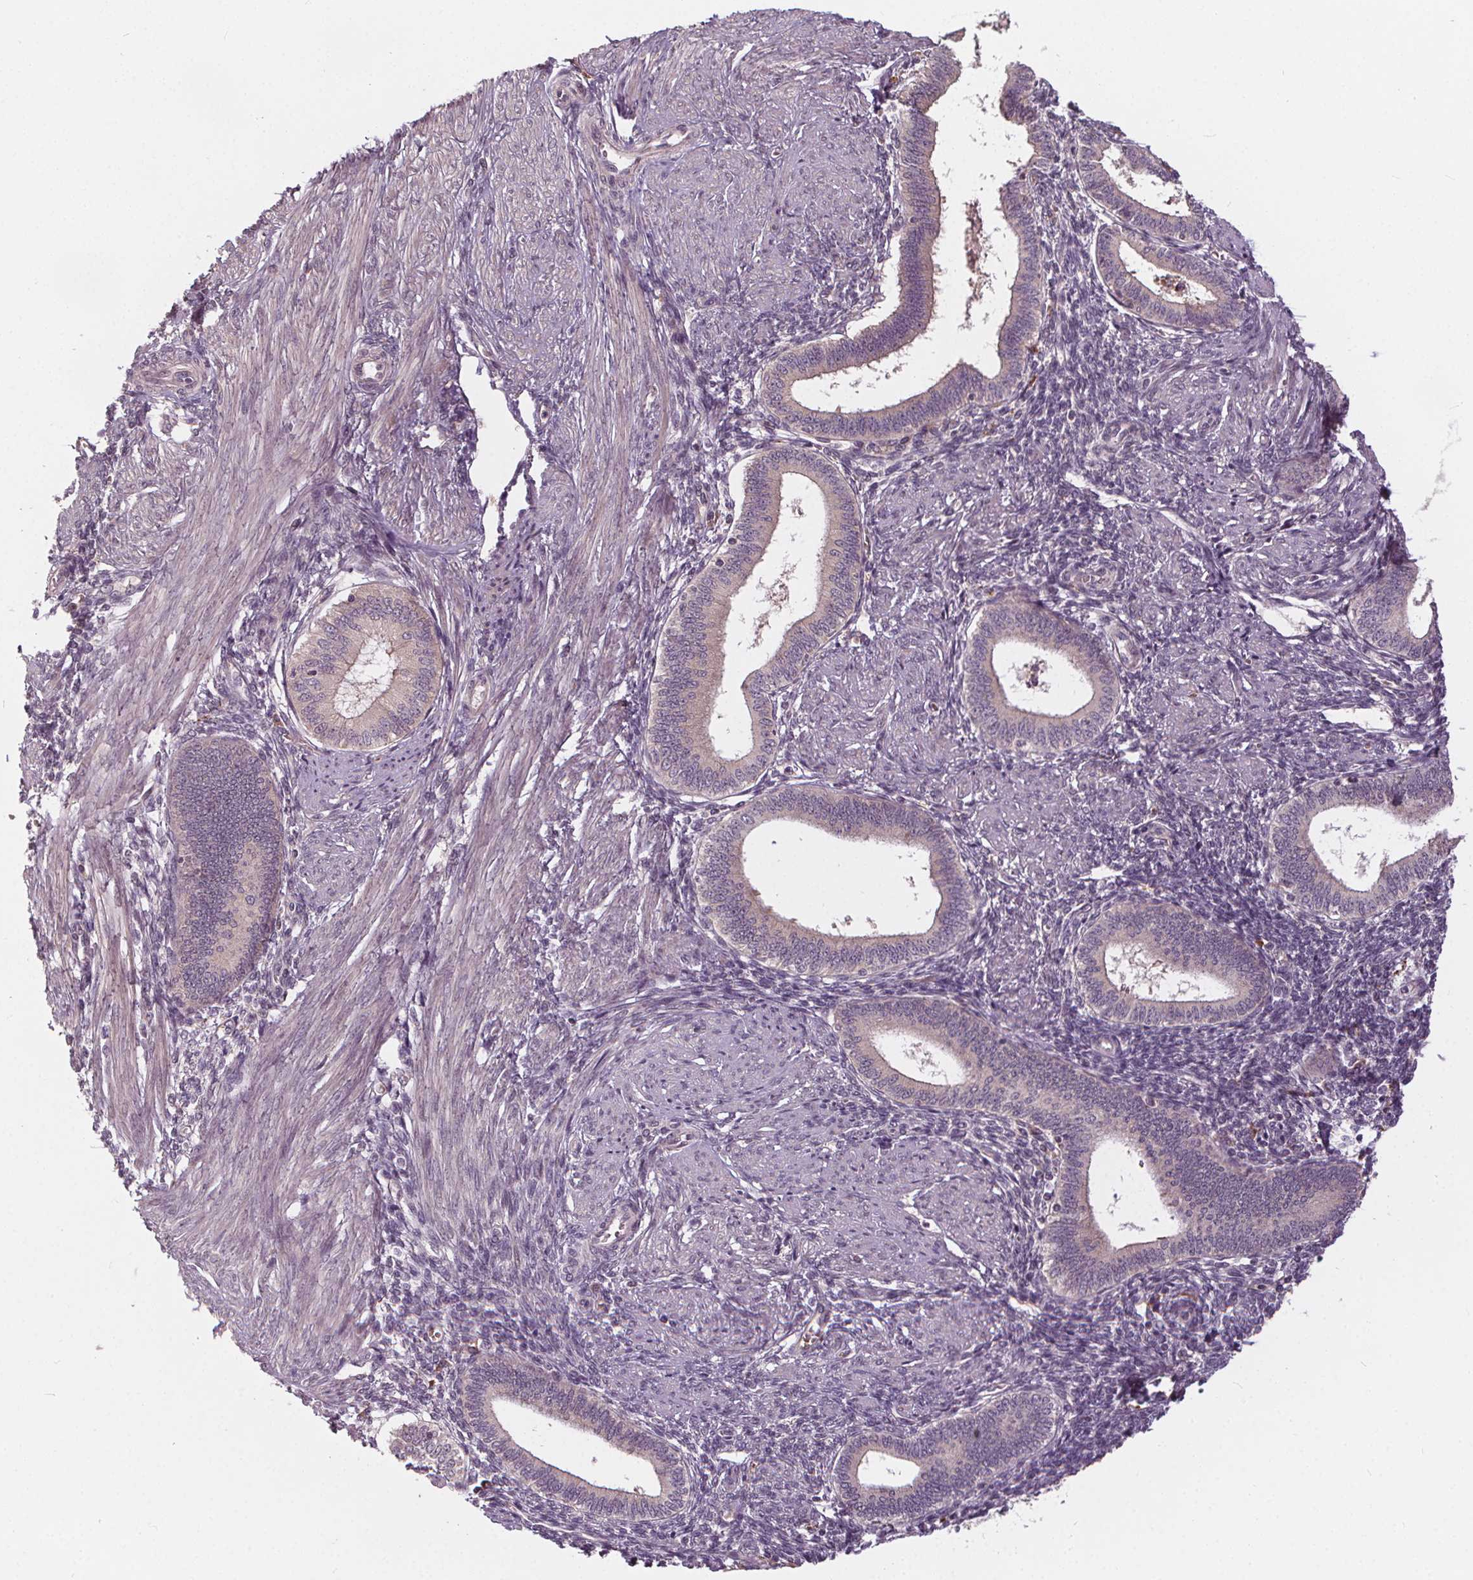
{"staining": {"intensity": "negative", "quantity": "none", "location": "none"}, "tissue": "endometrium", "cell_type": "Cells in endometrial stroma", "image_type": "normal", "snomed": [{"axis": "morphology", "description": "Normal tissue, NOS"}, {"axis": "topography", "description": "Endometrium"}], "caption": "A photomicrograph of endometrium stained for a protein reveals no brown staining in cells in endometrial stroma. Nuclei are stained in blue.", "gene": "IPO13", "patient": {"sex": "female", "age": 42}}